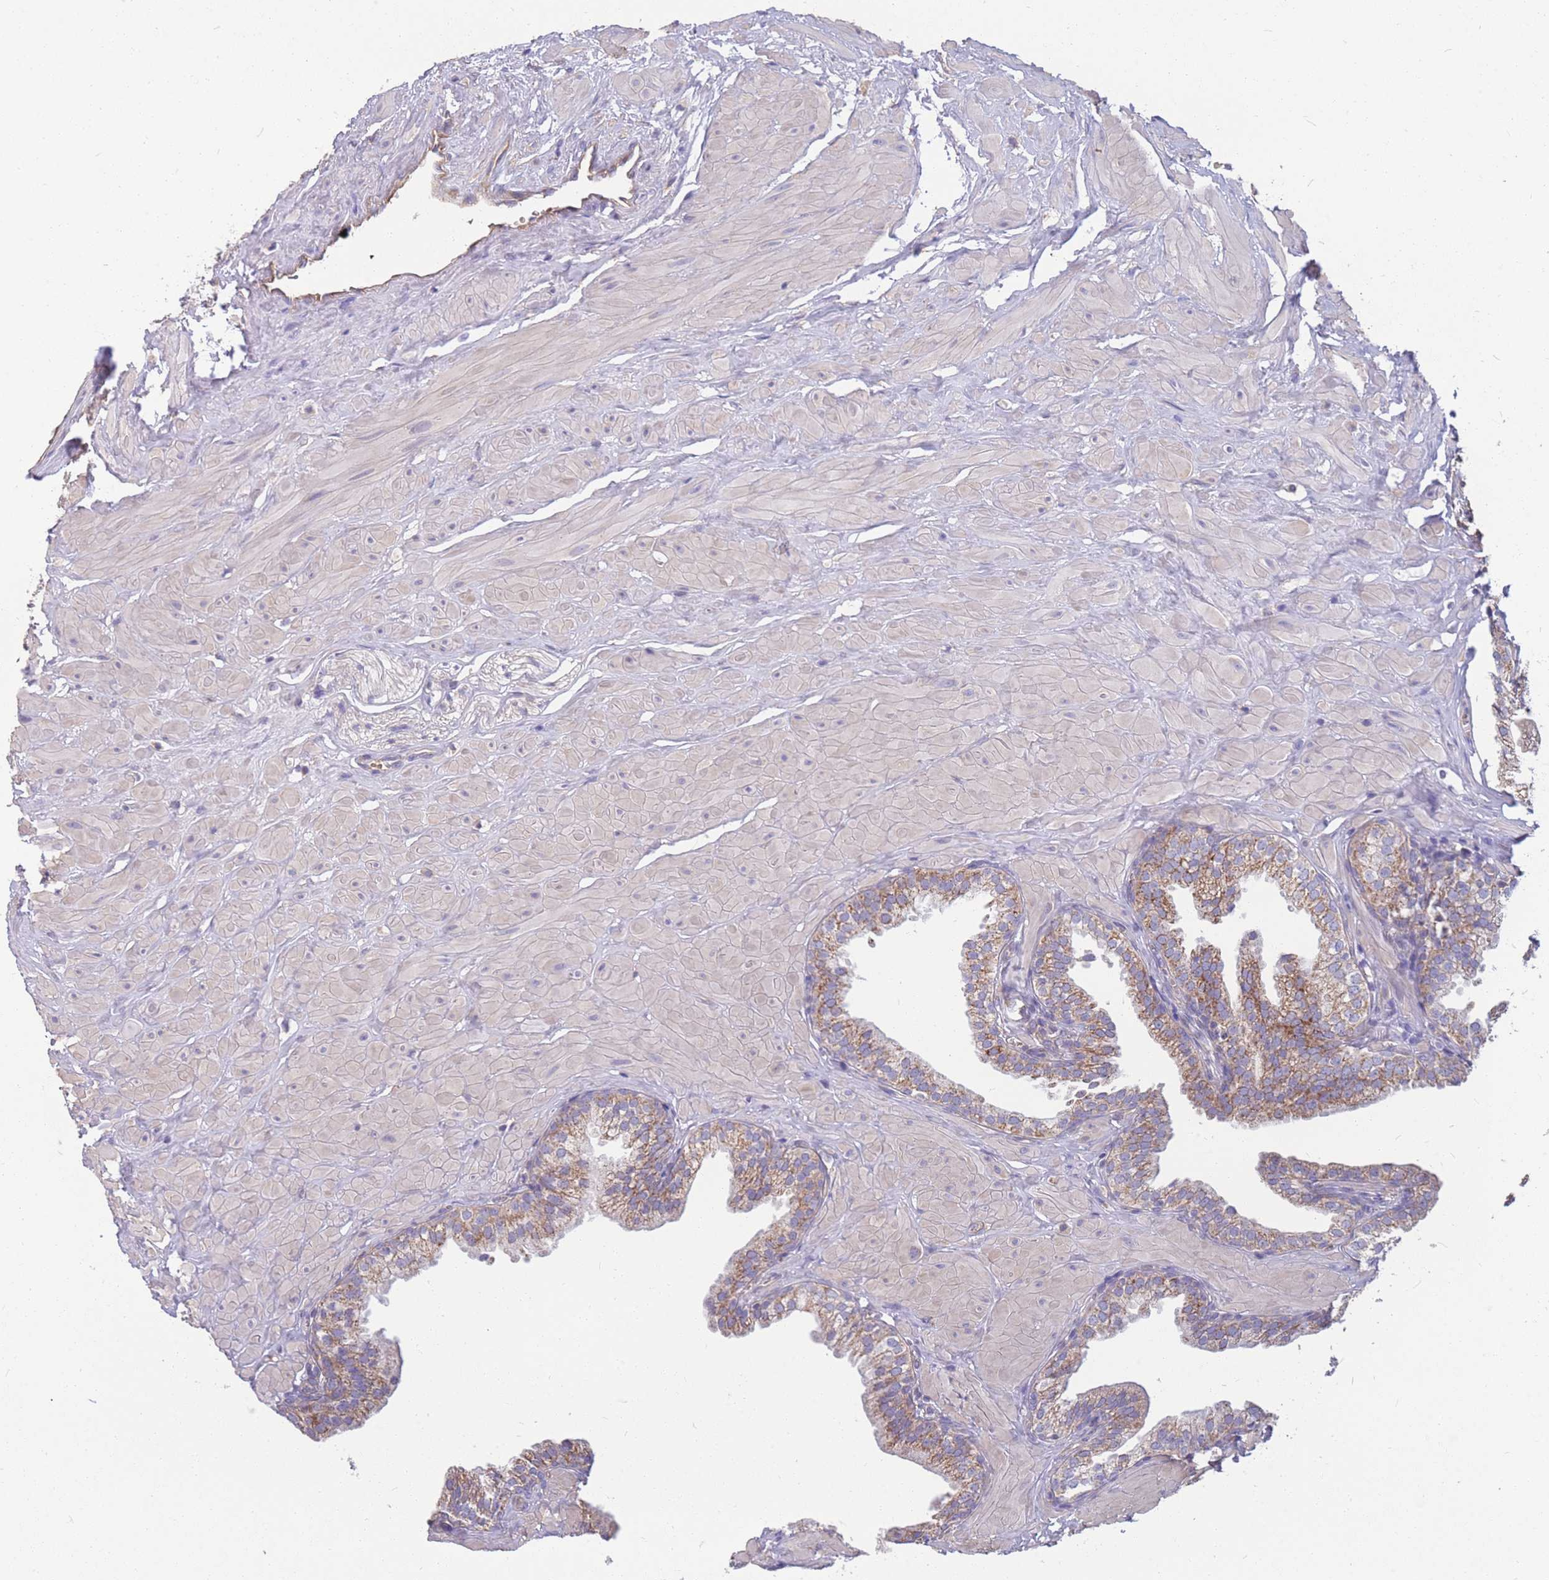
{"staining": {"intensity": "moderate", "quantity": "25%-75%", "location": "cytoplasmic/membranous"}, "tissue": "prostate", "cell_type": "Glandular cells", "image_type": "normal", "snomed": [{"axis": "morphology", "description": "Normal tissue, NOS"}, {"axis": "topography", "description": "Prostate"}, {"axis": "topography", "description": "Peripheral nerve tissue"}], "caption": "Immunohistochemistry micrograph of normal human prostate stained for a protein (brown), which reveals medium levels of moderate cytoplasmic/membranous expression in approximately 25%-75% of glandular cells.", "gene": "MRPS9", "patient": {"sex": "male", "age": 55}}